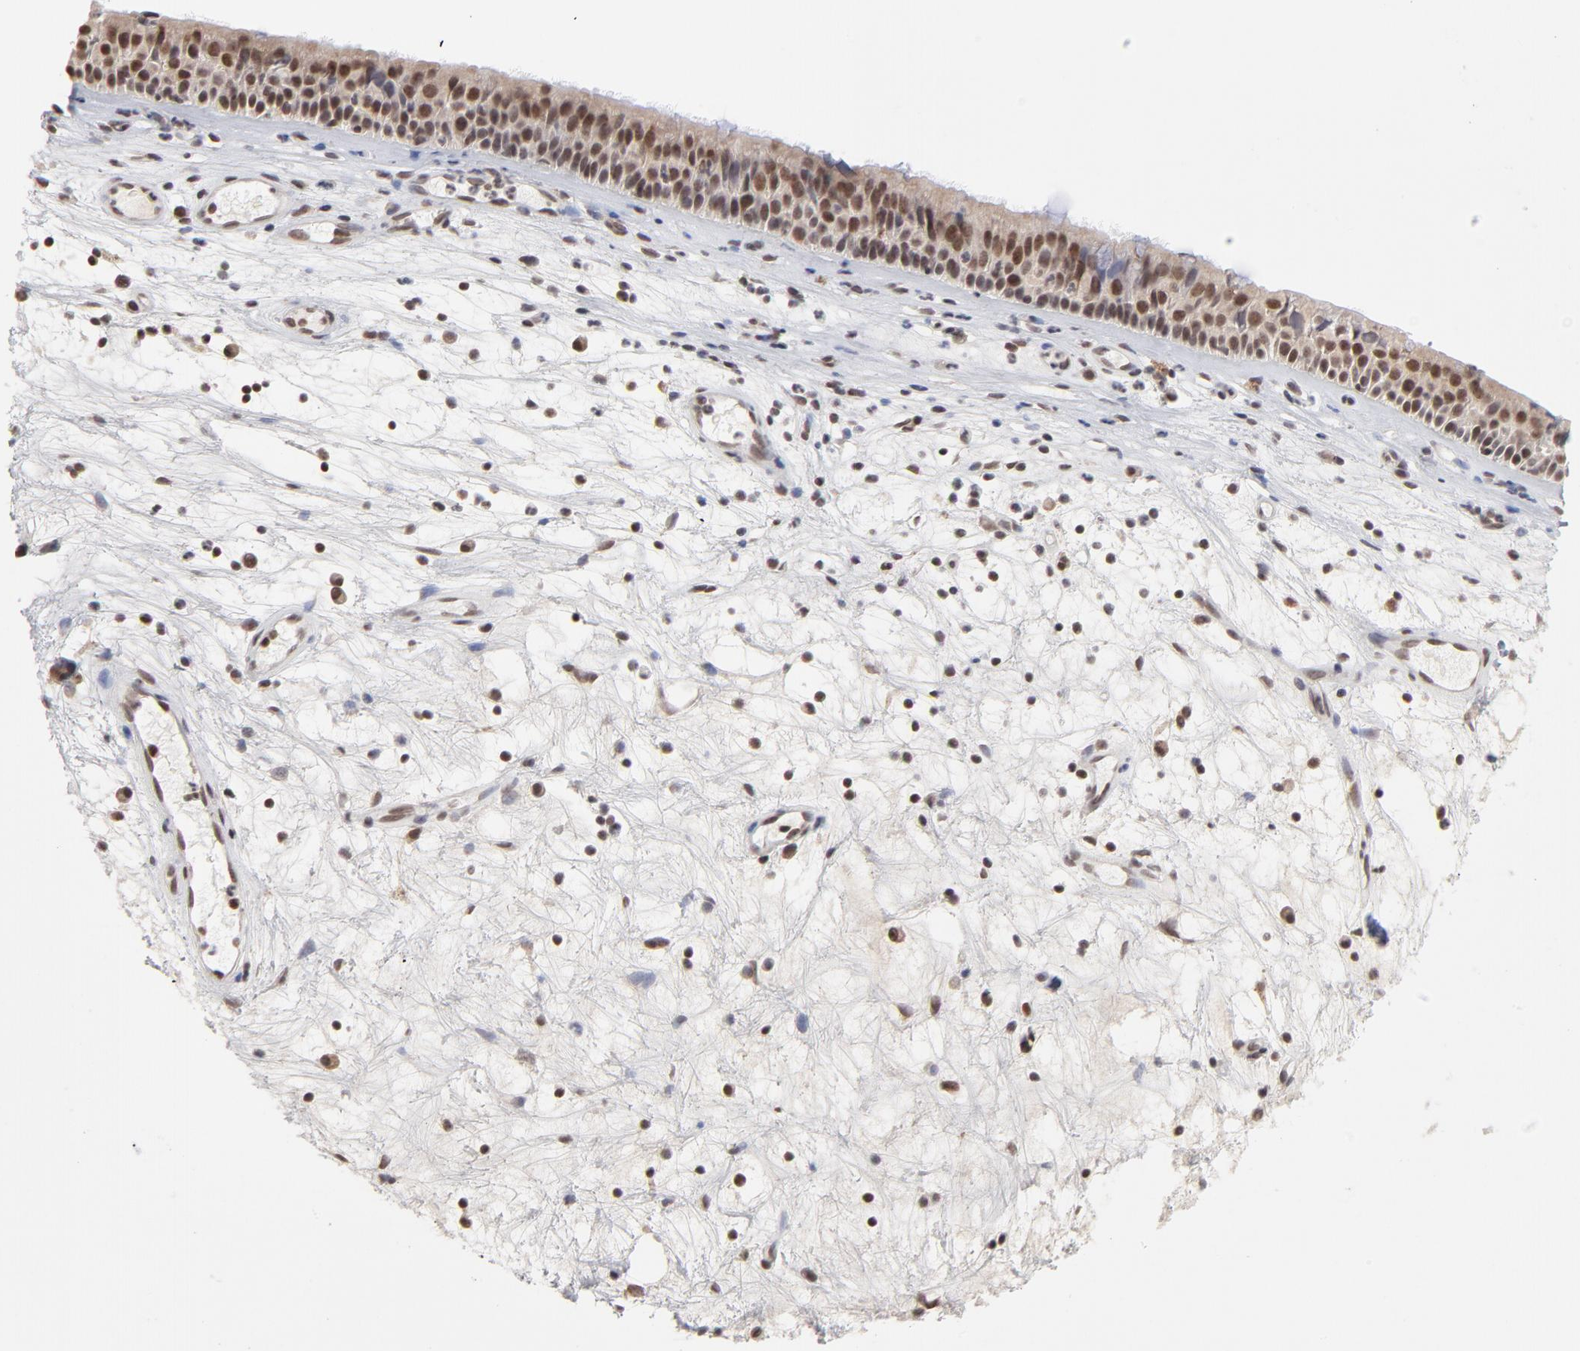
{"staining": {"intensity": "moderate", "quantity": ">75%", "location": "nuclear"}, "tissue": "nasopharynx", "cell_type": "Respiratory epithelial cells", "image_type": "normal", "snomed": [{"axis": "morphology", "description": "Normal tissue, NOS"}, {"axis": "topography", "description": "Nasopharynx"}], "caption": "Normal nasopharynx demonstrates moderate nuclear positivity in approximately >75% of respiratory epithelial cells, visualized by immunohistochemistry. The protein of interest is stained brown, and the nuclei are stained in blue (DAB IHC with brightfield microscopy, high magnification).", "gene": "ARIH1", "patient": {"sex": "female", "age": 78}}